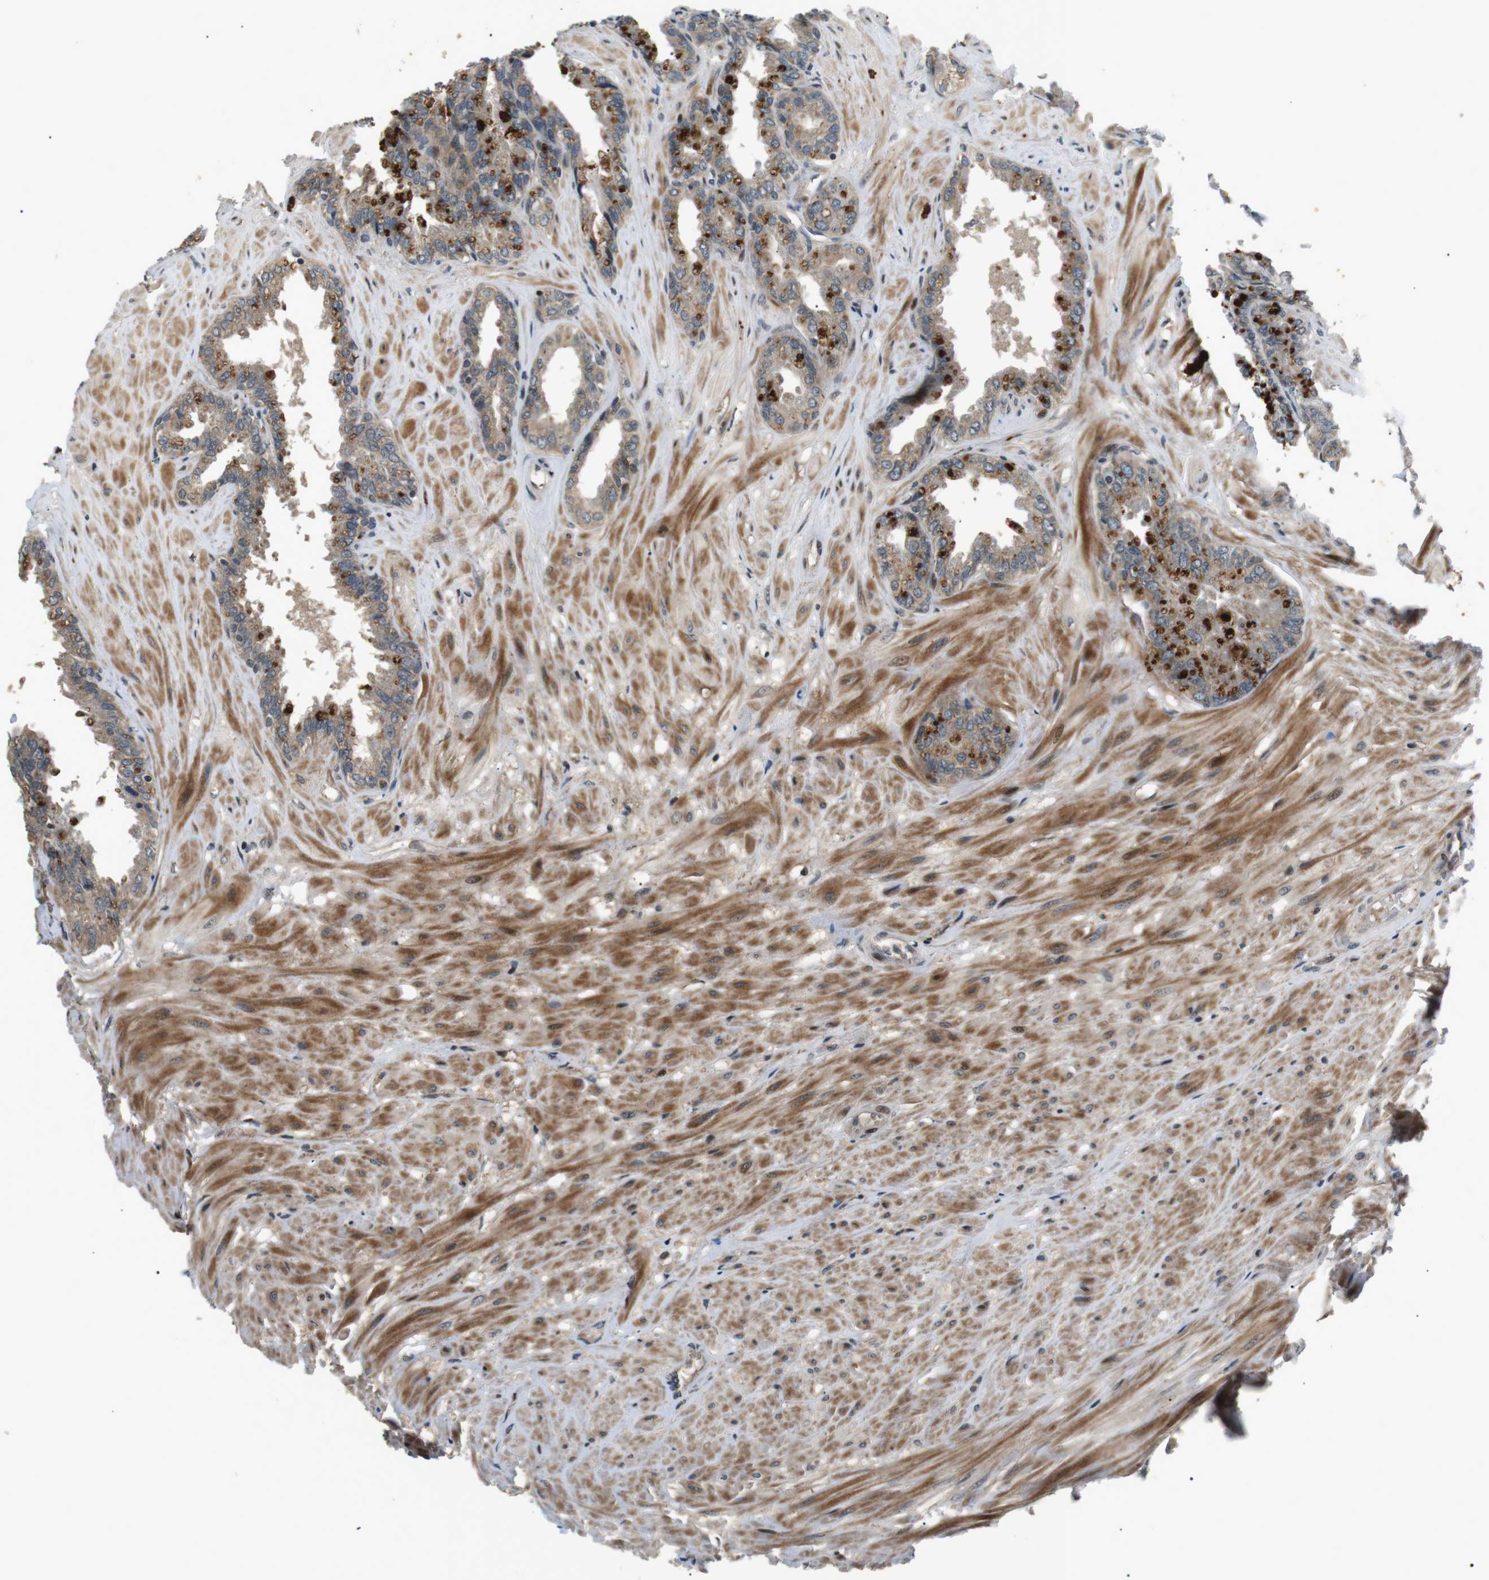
{"staining": {"intensity": "strong", "quantity": "25%-75%", "location": "cytoplasmic/membranous"}, "tissue": "seminal vesicle", "cell_type": "Glandular cells", "image_type": "normal", "snomed": [{"axis": "morphology", "description": "Normal tissue, NOS"}, {"axis": "topography", "description": "Seminal veicle"}], "caption": "Protein staining reveals strong cytoplasmic/membranous positivity in about 25%-75% of glandular cells in normal seminal vesicle.", "gene": "HSPA13", "patient": {"sex": "male", "age": 46}}